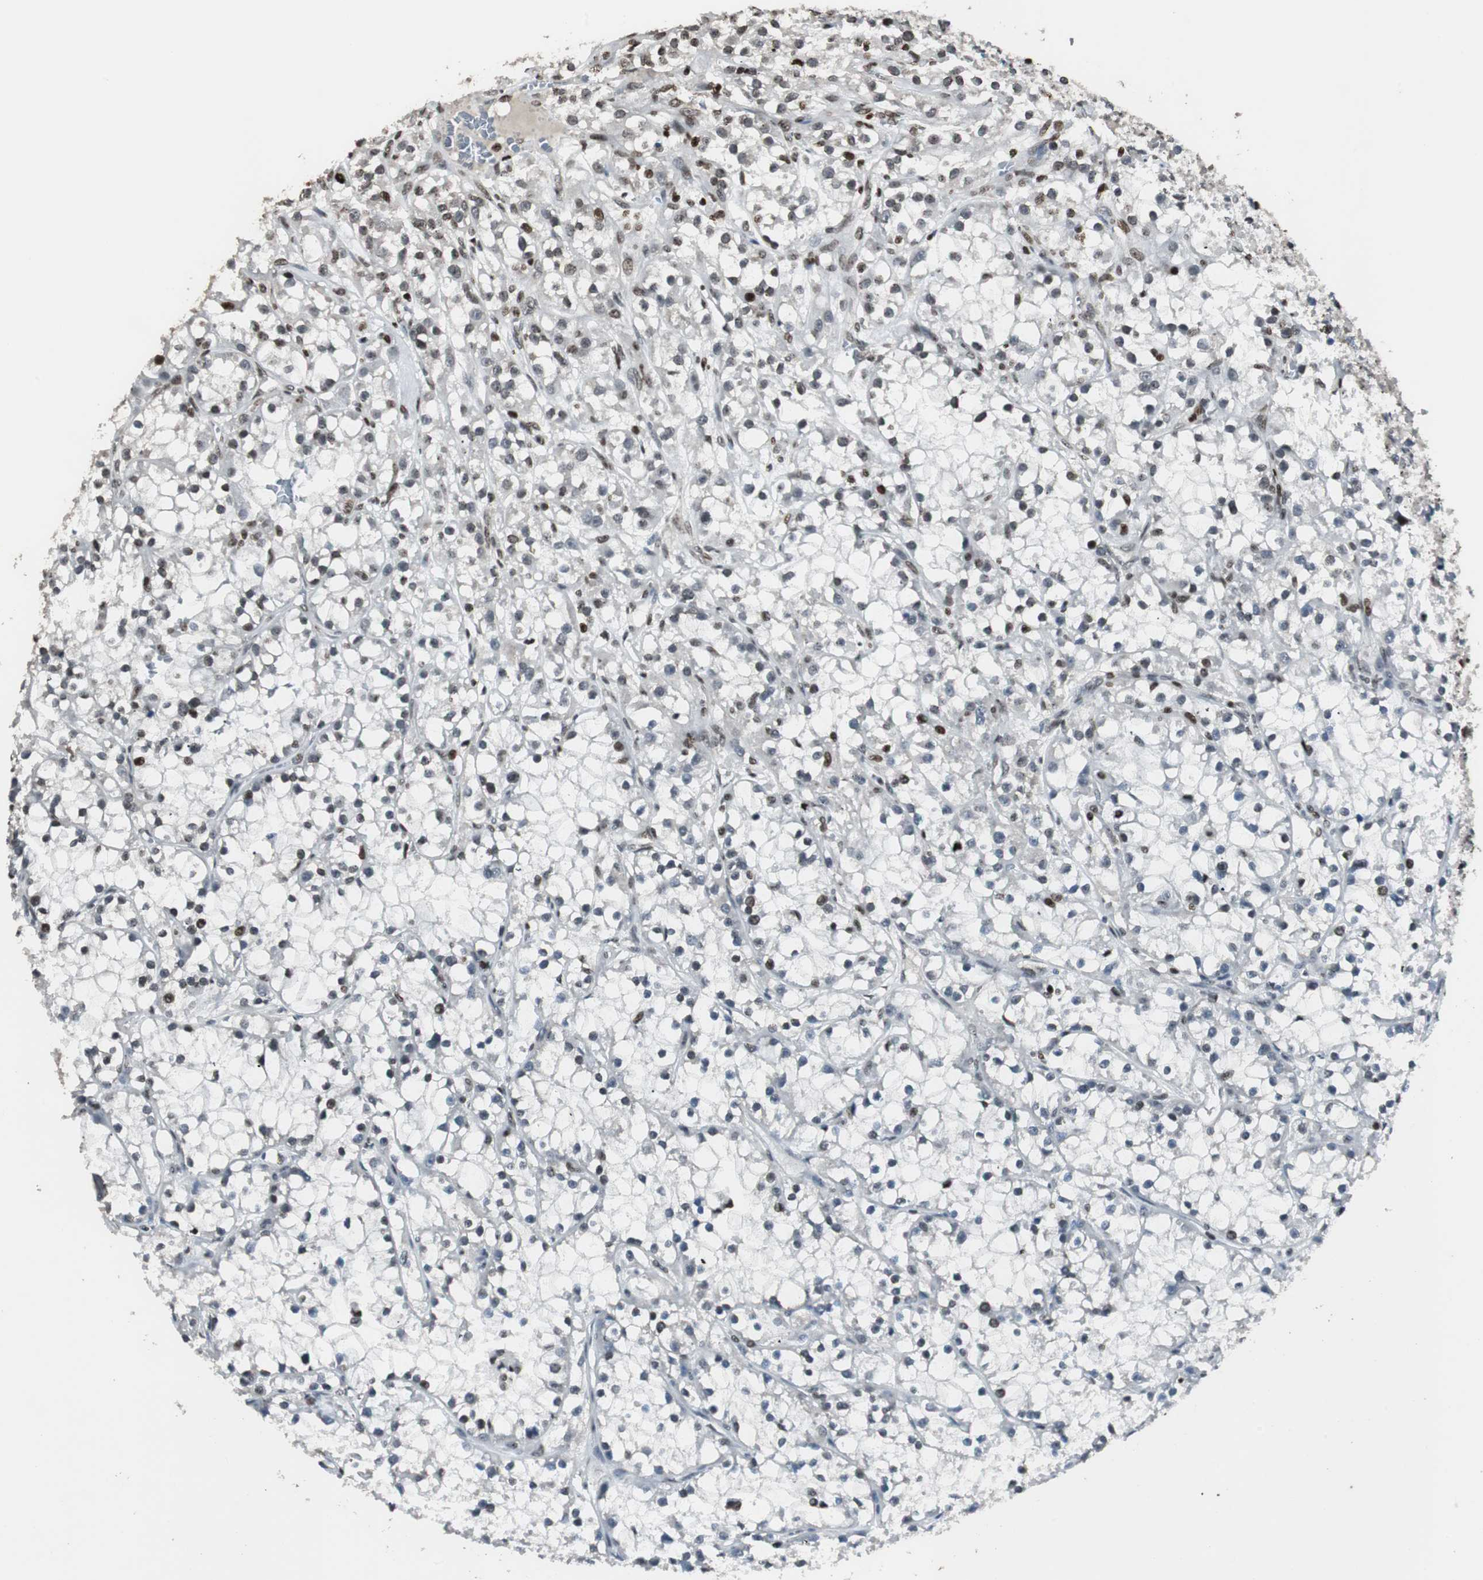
{"staining": {"intensity": "moderate", "quantity": "<25%", "location": "nuclear"}, "tissue": "renal cancer", "cell_type": "Tumor cells", "image_type": "cancer", "snomed": [{"axis": "morphology", "description": "Adenocarcinoma, NOS"}, {"axis": "topography", "description": "Kidney"}], "caption": "Immunohistochemical staining of human adenocarcinoma (renal) demonstrates low levels of moderate nuclear protein expression in approximately <25% of tumor cells.", "gene": "PAXIP1", "patient": {"sex": "female", "age": 52}}